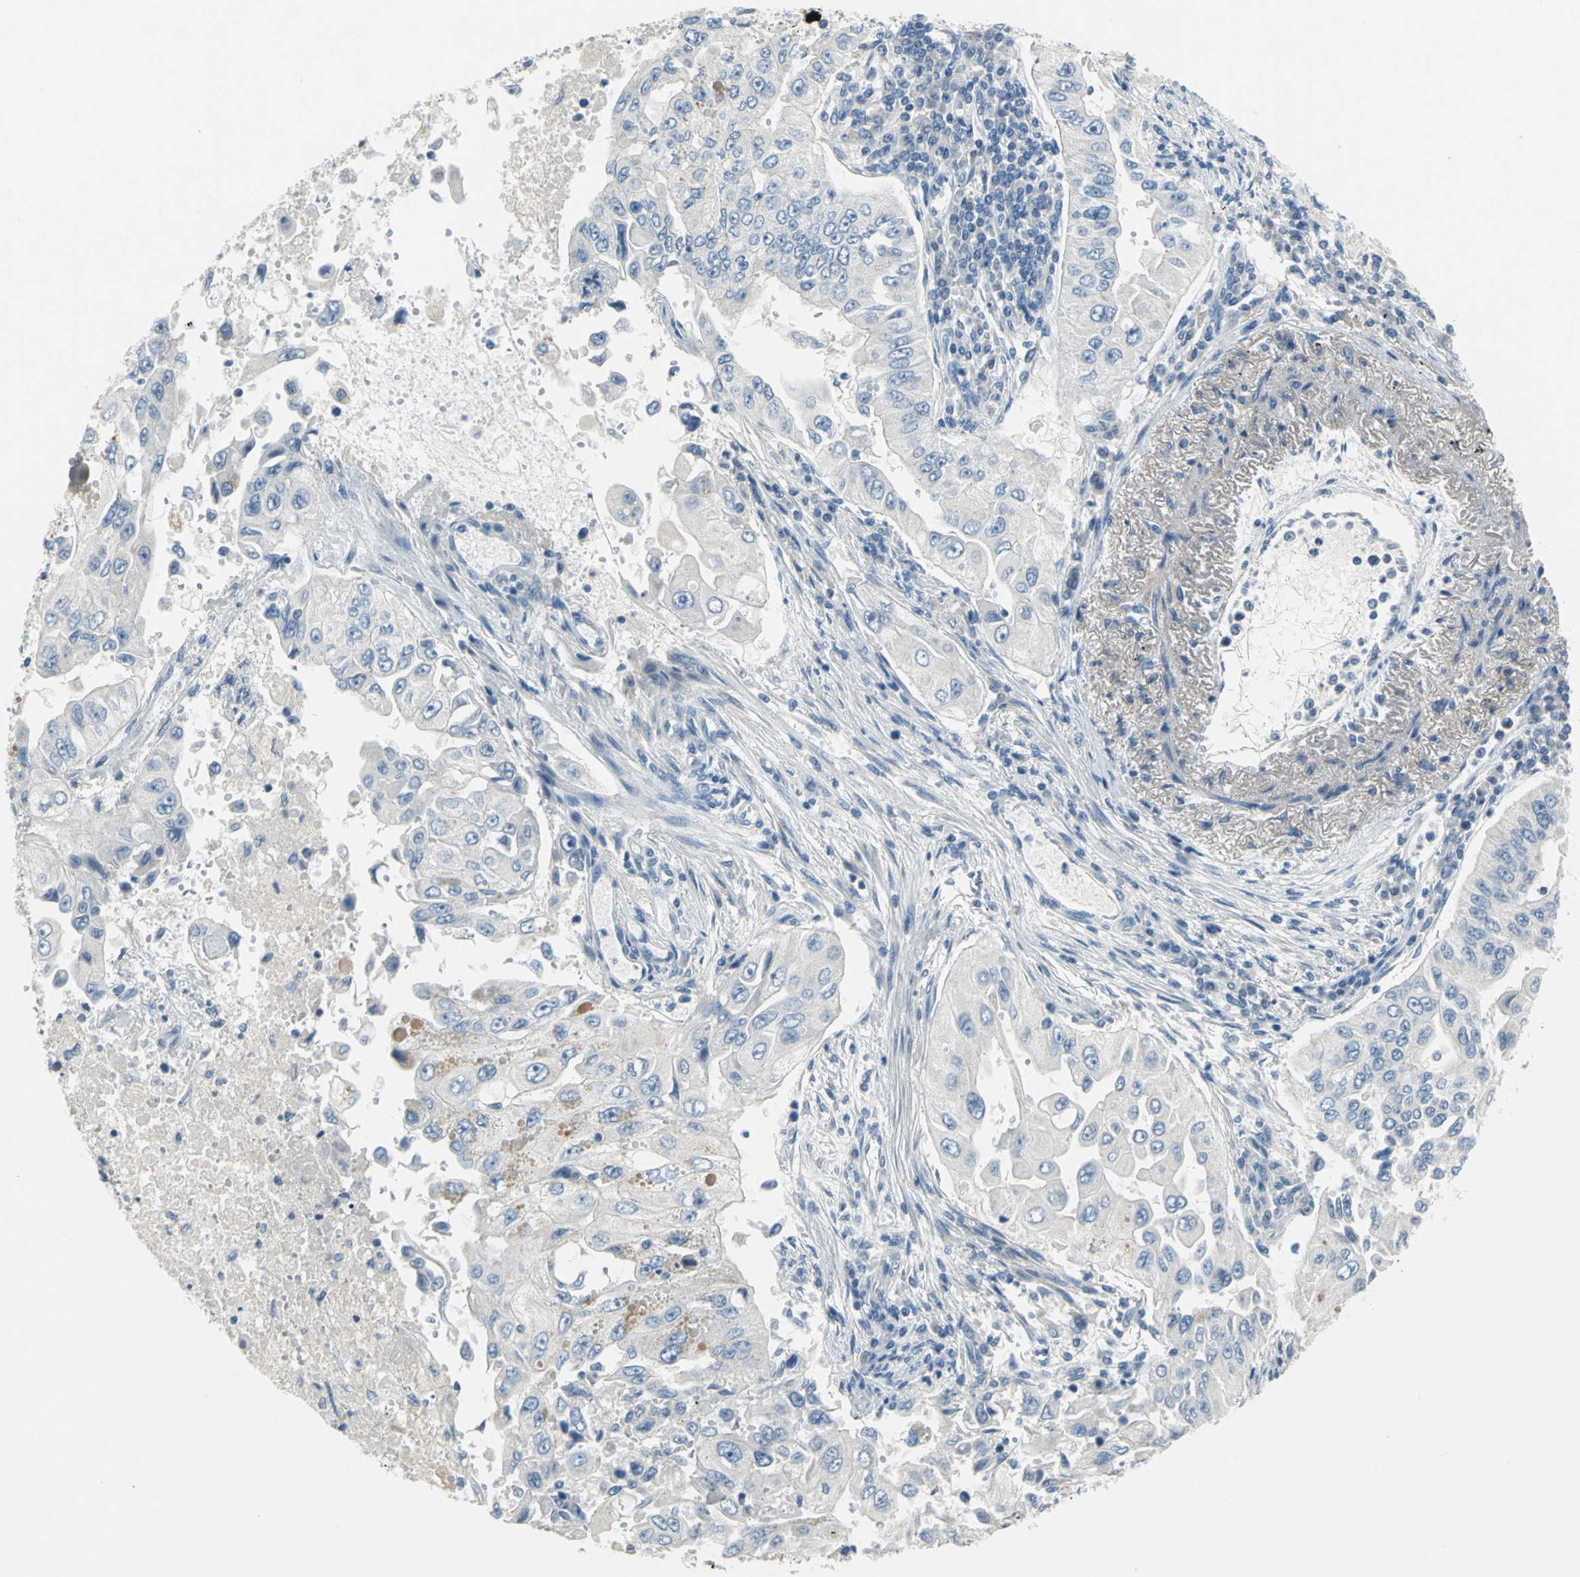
{"staining": {"intensity": "negative", "quantity": "none", "location": "none"}, "tissue": "lung cancer", "cell_type": "Tumor cells", "image_type": "cancer", "snomed": [{"axis": "morphology", "description": "Adenocarcinoma, NOS"}, {"axis": "topography", "description": "Lung"}], "caption": "Human adenocarcinoma (lung) stained for a protein using immunohistochemistry (IHC) displays no positivity in tumor cells.", "gene": "PTGDS", "patient": {"sex": "male", "age": 84}}